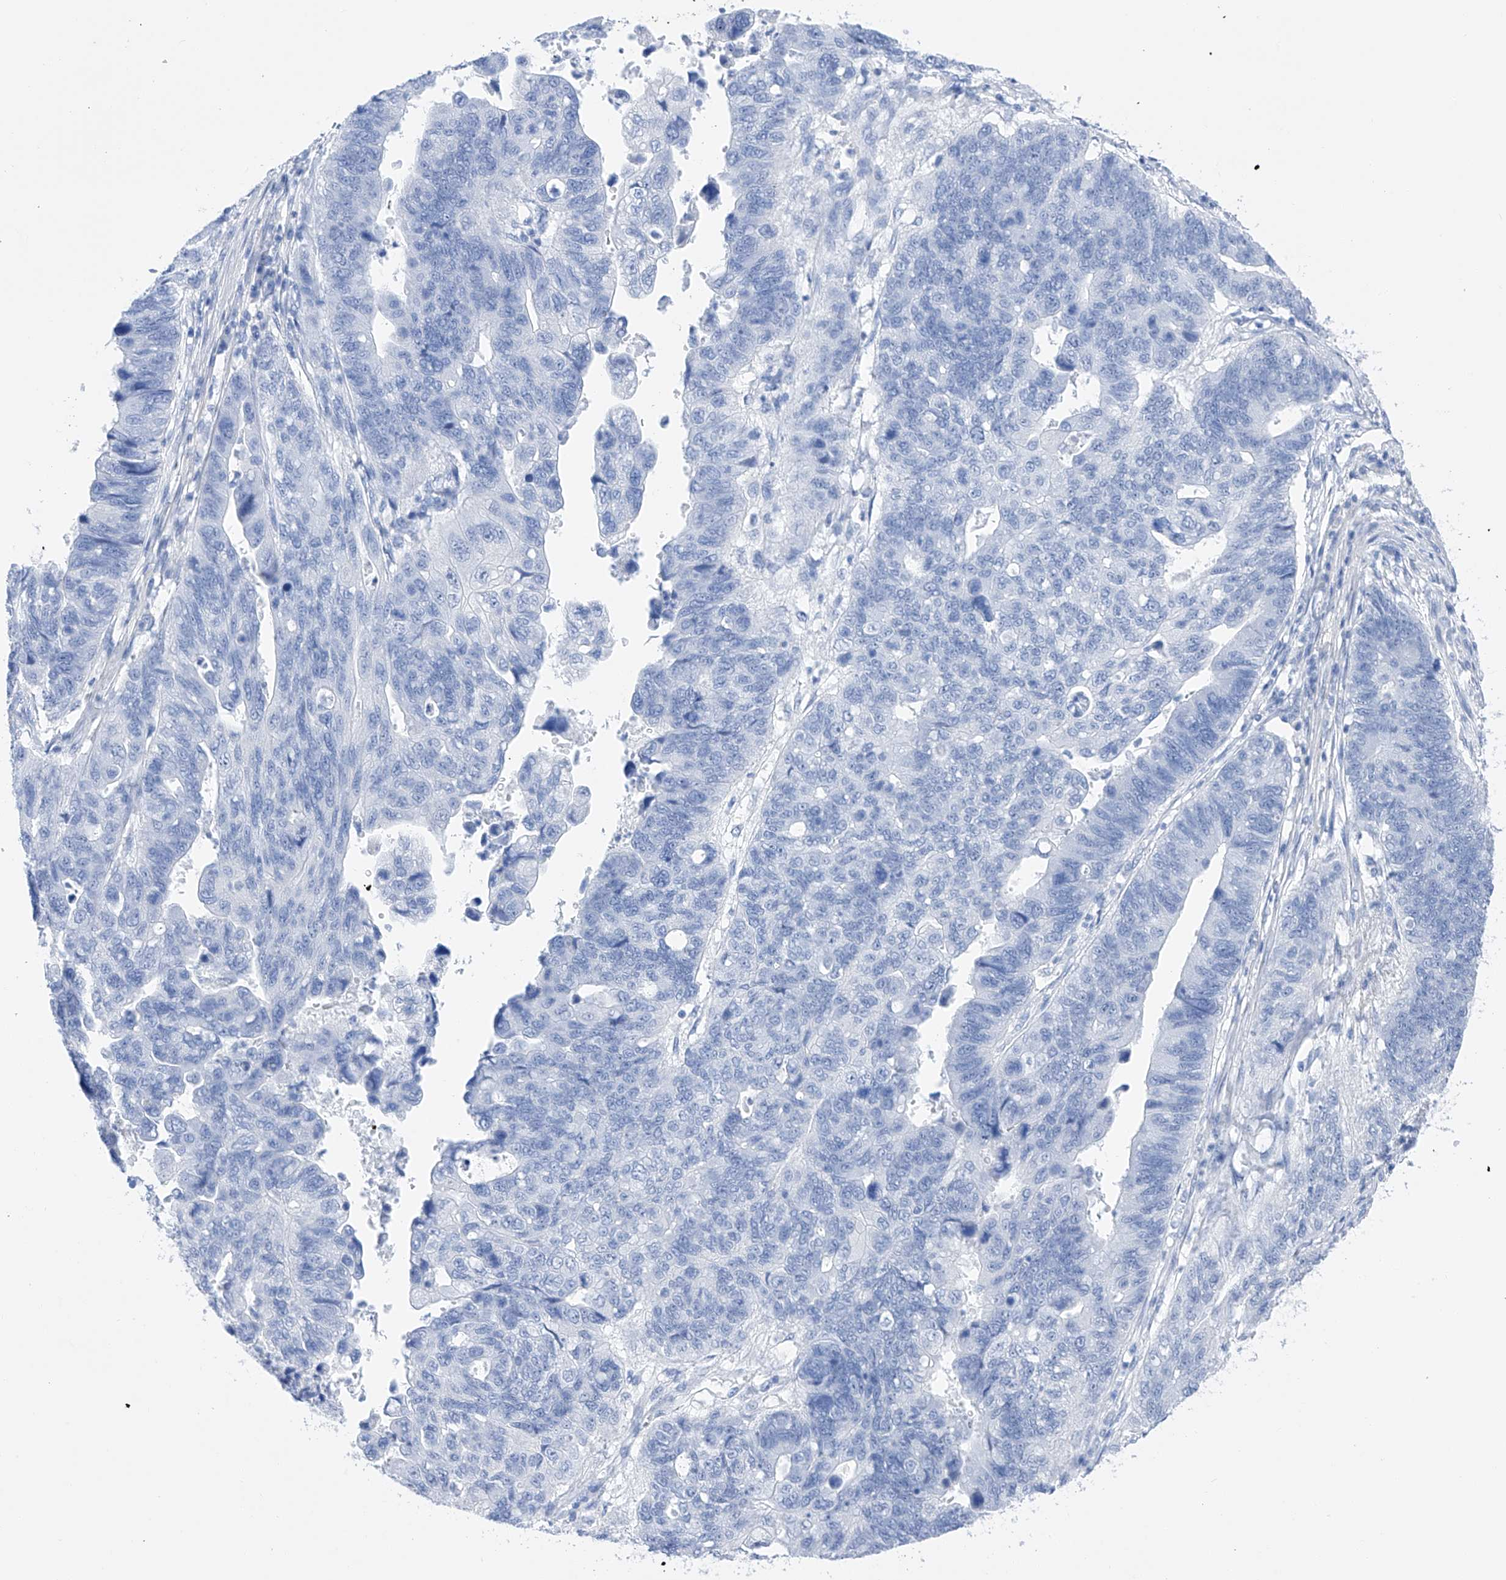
{"staining": {"intensity": "negative", "quantity": "none", "location": "none"}, "tissue": "stomach cancer", "cell_type": "Tumor cells", "image_type": "cancer", "snomed": [{"axis": "morphology", "description": "Adenocarcinoma, NOS"}, {"axis": "topography", "description": "Stomach"}], "caption": "This micrograph is of adenocarcinoma (stomach) stained with immunohistochemistry (IHC) to label a protein in brown with the nuclei are counter-stained blue. There is no positivity in tumor cells.", "gene": "FLG", "patient": {"sex": "male", "age": 59}}